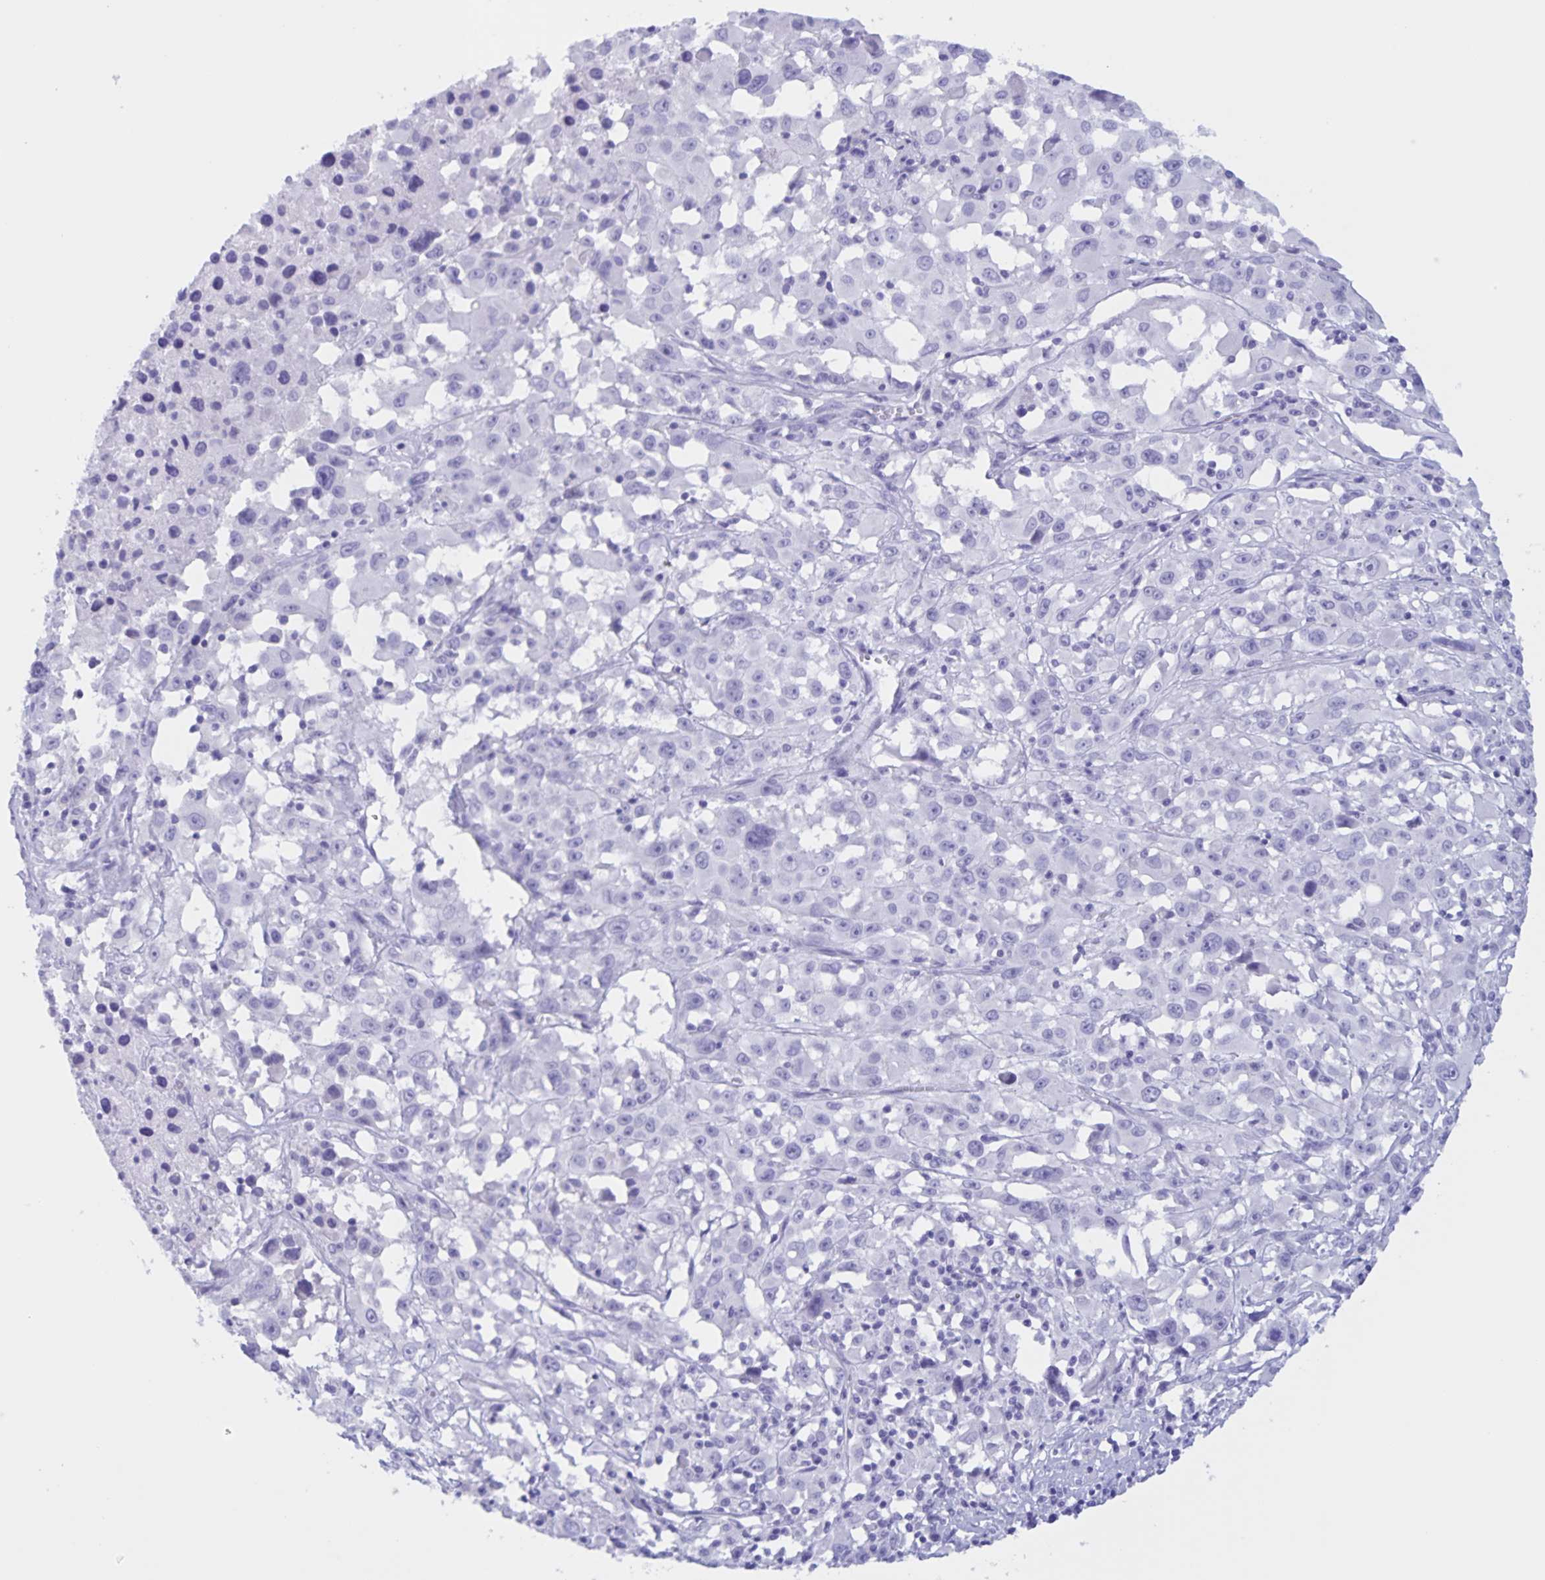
{"staining": {"intensity": "negative", "quantity": "none", "location": "none"}, "tissue": "melanoma", "cell_type": "Tumor cells", "image_type": "cancer", "snomed": [{"axis": "morphology", "description": "Malignant melanoma, Metastatic site"}, {"axis": "topography", "description": "Soft tissue"}], "caption": "Melanoma was stained to show a protein in brown. There is no significant expression in tumor cells.", "gene": "TGIF2LX", "patient": {"sex": "male", "age": 50}}